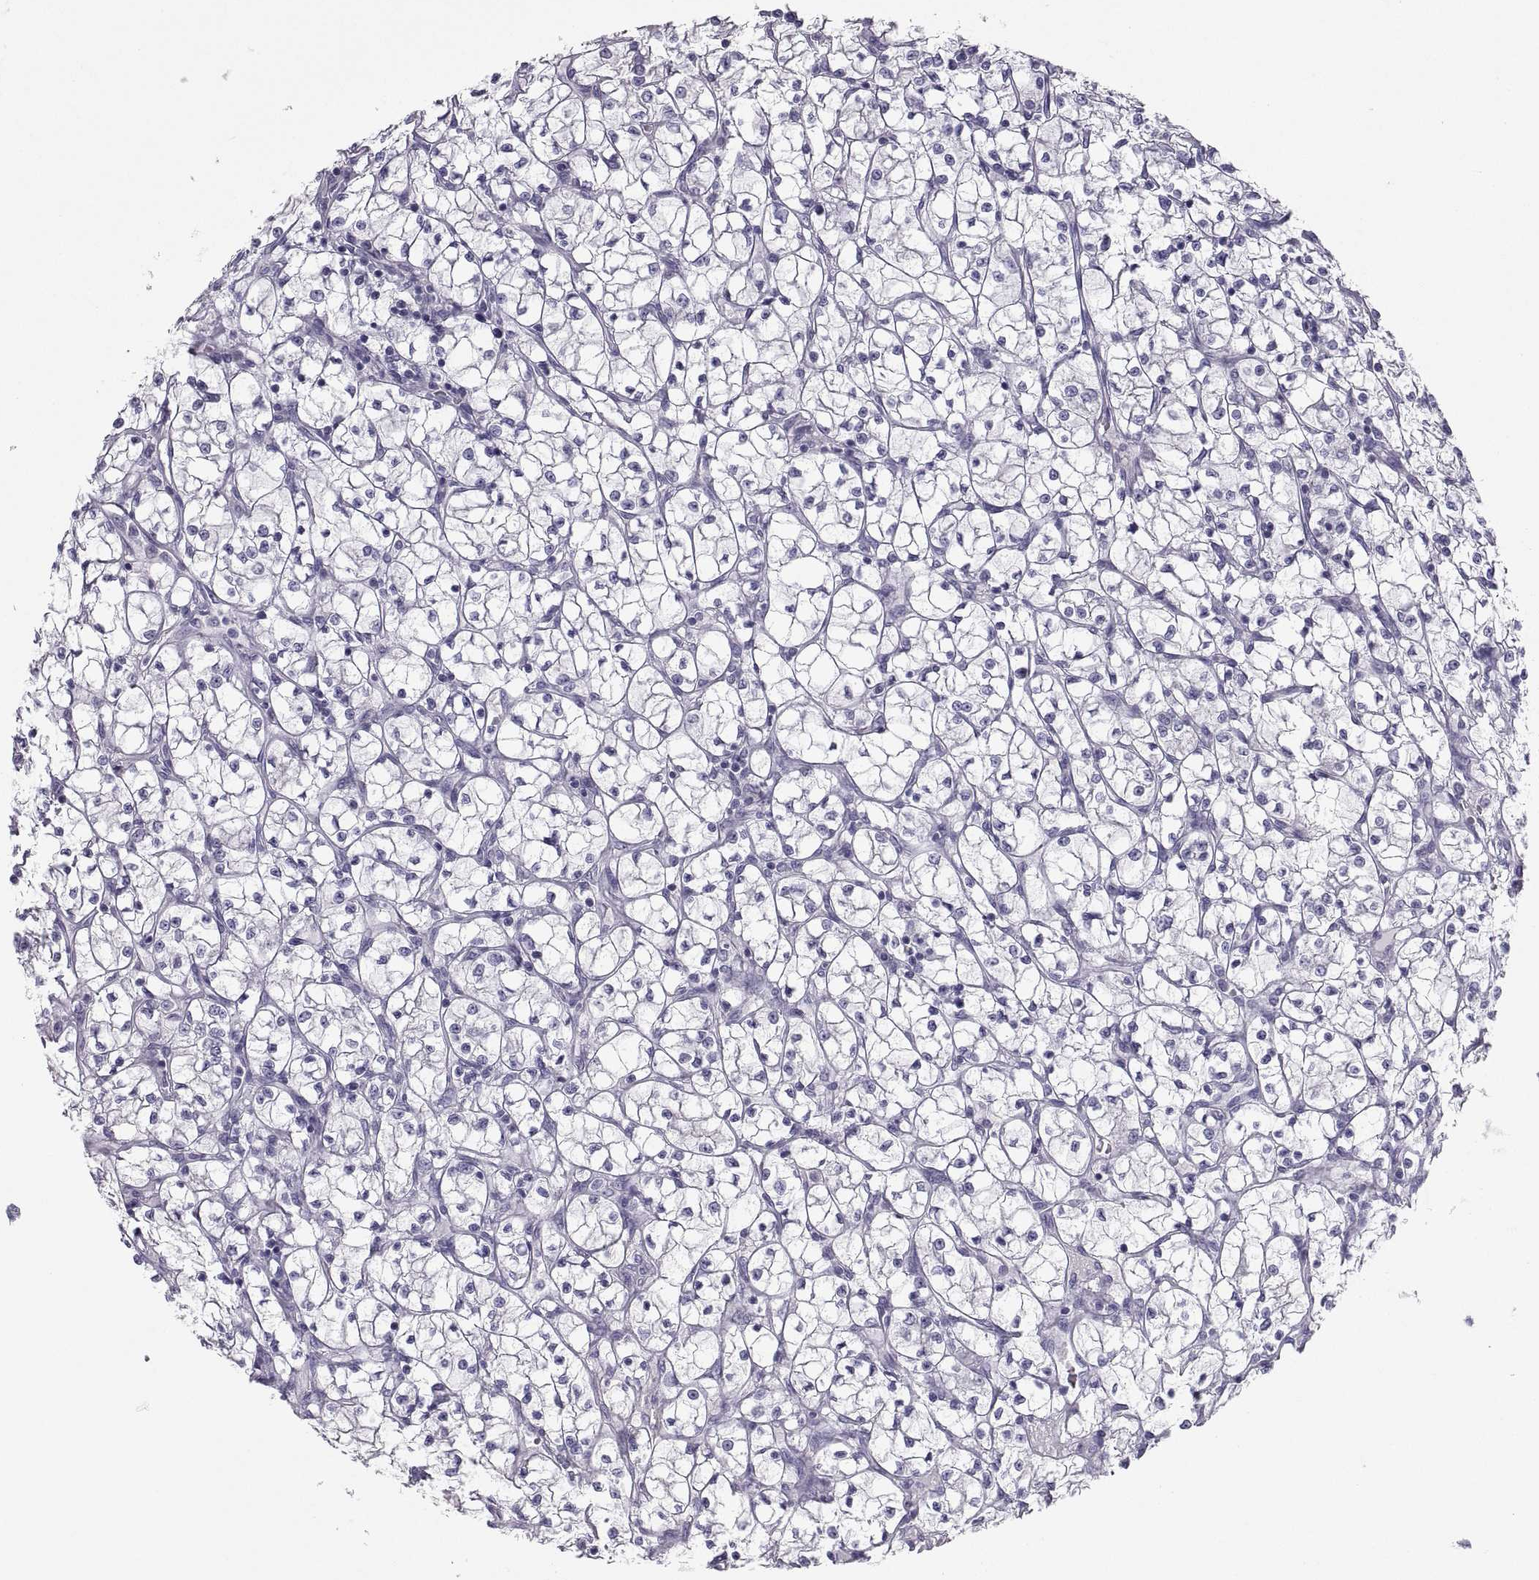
{"staining": {"intensity": "negative", "quantity": "none", "location": "none"}, "tissue": "renal cancer", "cell_type": "Tumor cells", "image_type": "cancer", "snomed": [{"axis": "morphology", "description": "Adenocarcinoma, NOS"}, {"axis": "topography", "description": "Kidney"}], "caption": "Image shows no significant protein positivity in tumor cells of renal adenocarcinoma.", "gene": "PCSK1N", "patient": {"sex": "female", "age": 64}}